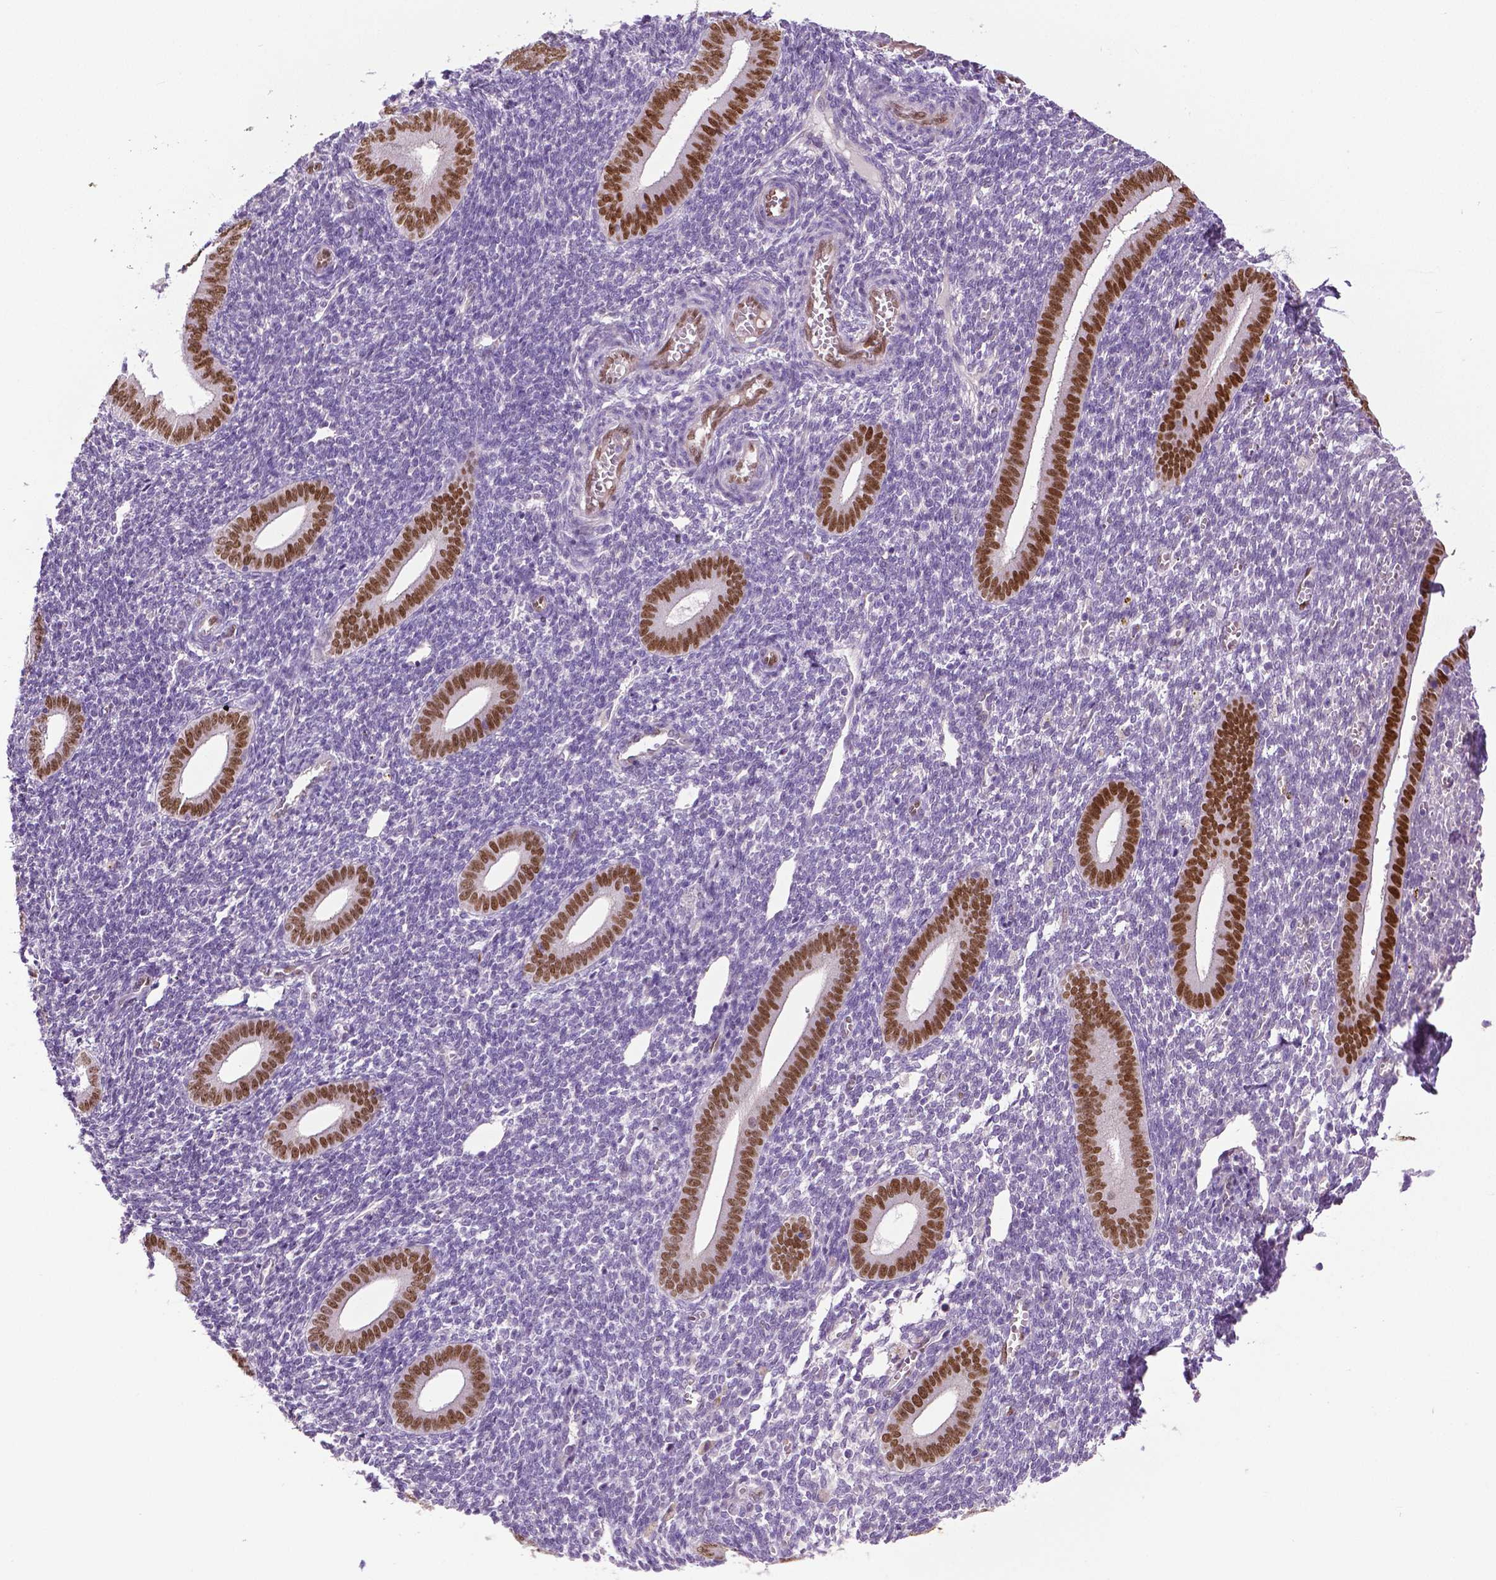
{"staining": {"intensity": "negative", "quantity": "none", "location": "none"}, "tissue": "endometrium", "cell_type": "Cells in endometrial stroma", "image_type": "normal", "snomed": [{"axis": "morphology", "description": "Normal tissue, NOS"}, {"axis": "topography", "description": "Endometrium"}], "caption": "The histopathology image displays no significant expression in cells in endometrial stroma of endometrium.", "gene": "PTGER3", "patient": {"sex": "female", "age": 25}}